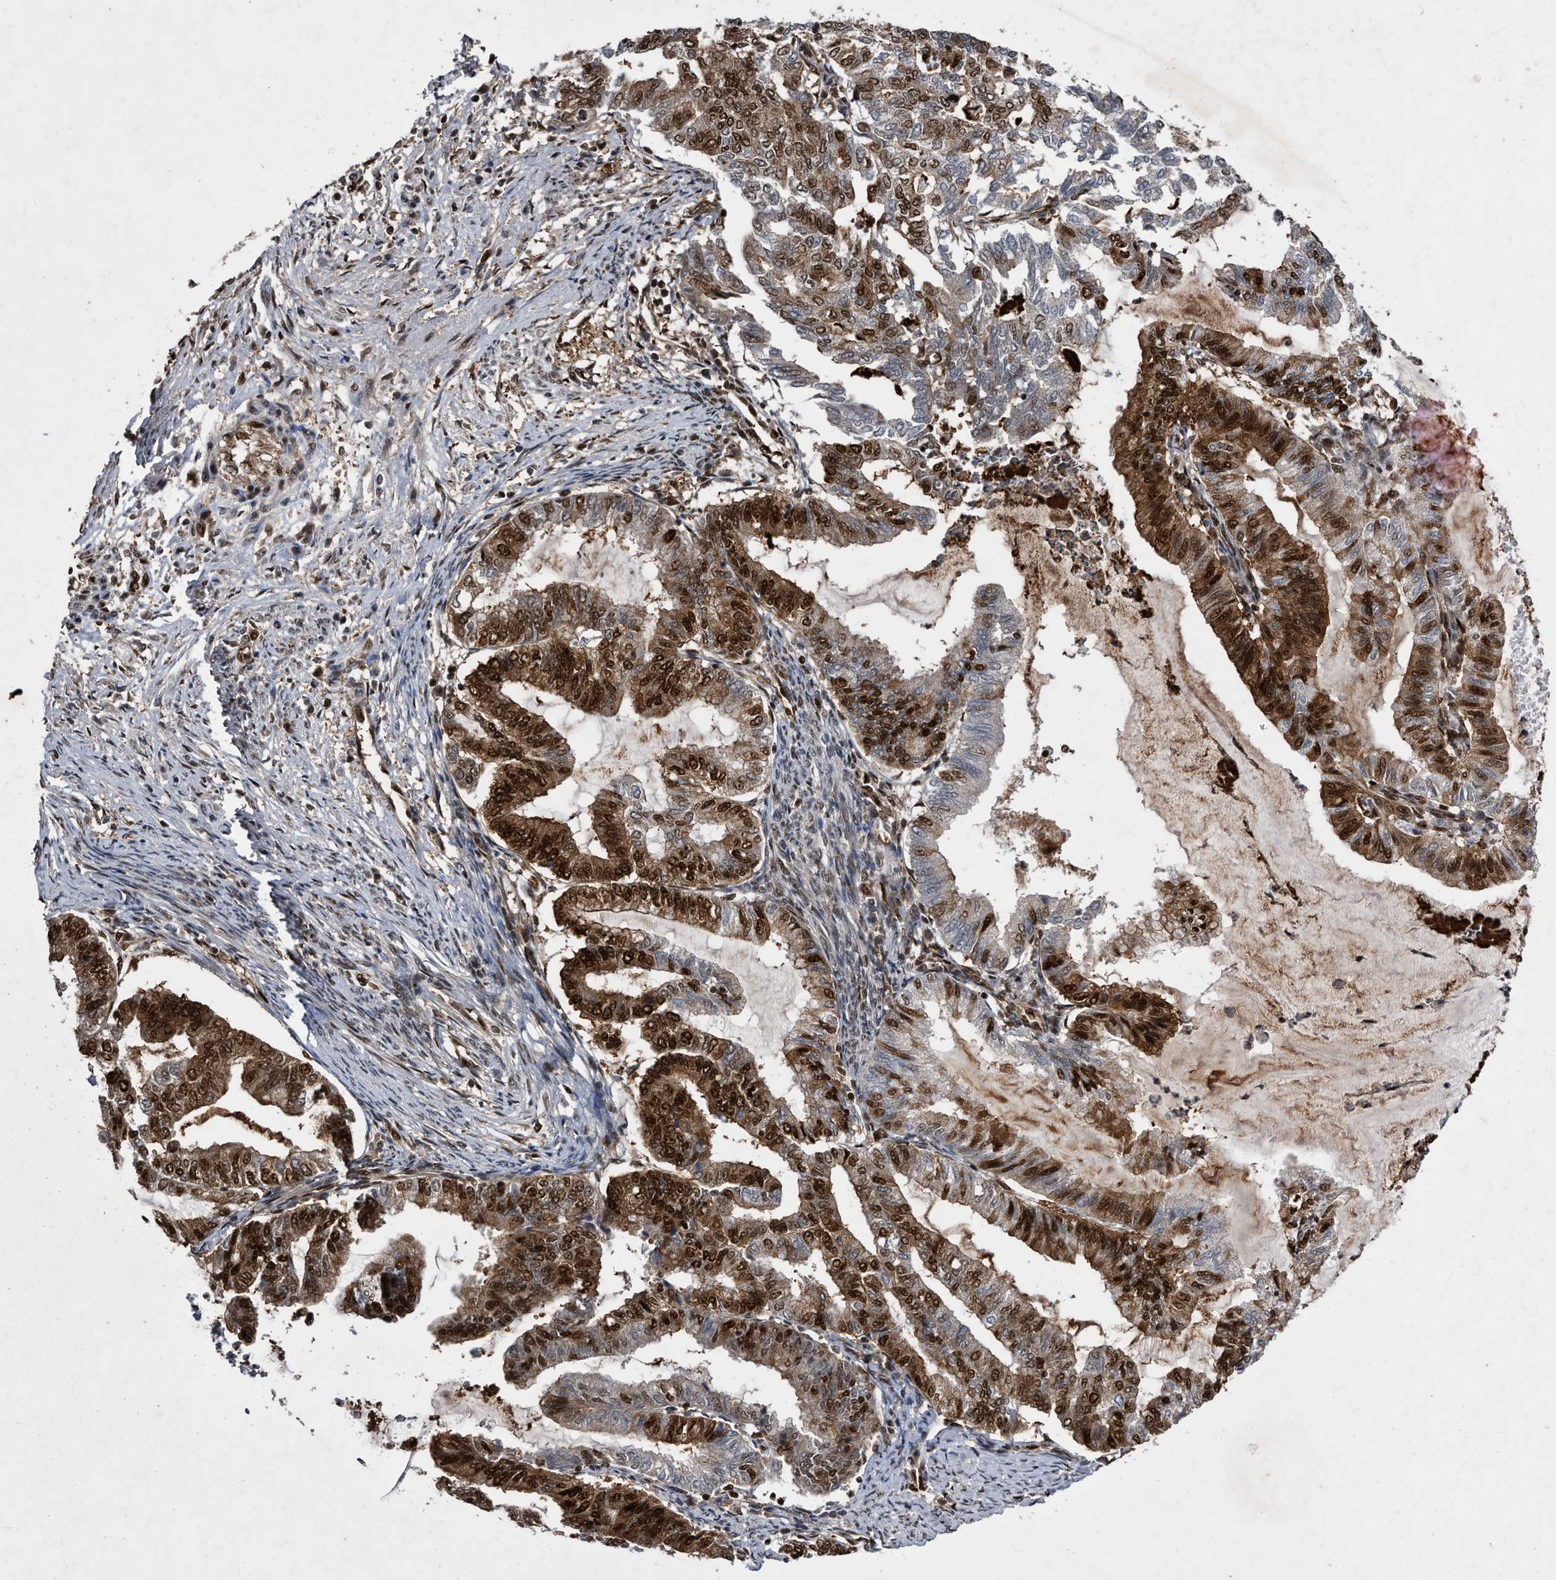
{"staining": {"intensity": "strong", "quantity": "25%-75%", "location": "cytoplasmic/membranous,nuclear"}, "tissue": "endometrial cancer", "cell_type": "Tumor cells", "image_type": "cancer", "snomed": [{"axis": "morphology", "description": "Adenocarcinoma, NOS"}, {"axis": "topography", "description": "Endometrium"}], "caption": "A micrograph showing strong cytoplasmic/membranous and nuclear expression in approximately 25%-75% of tumor cells in endometrial adenocarcinoma, as visualized by brown immunohistochemical staining.", "gene": "RAD23B", "patient": {"sex": "female", "age": 79}}